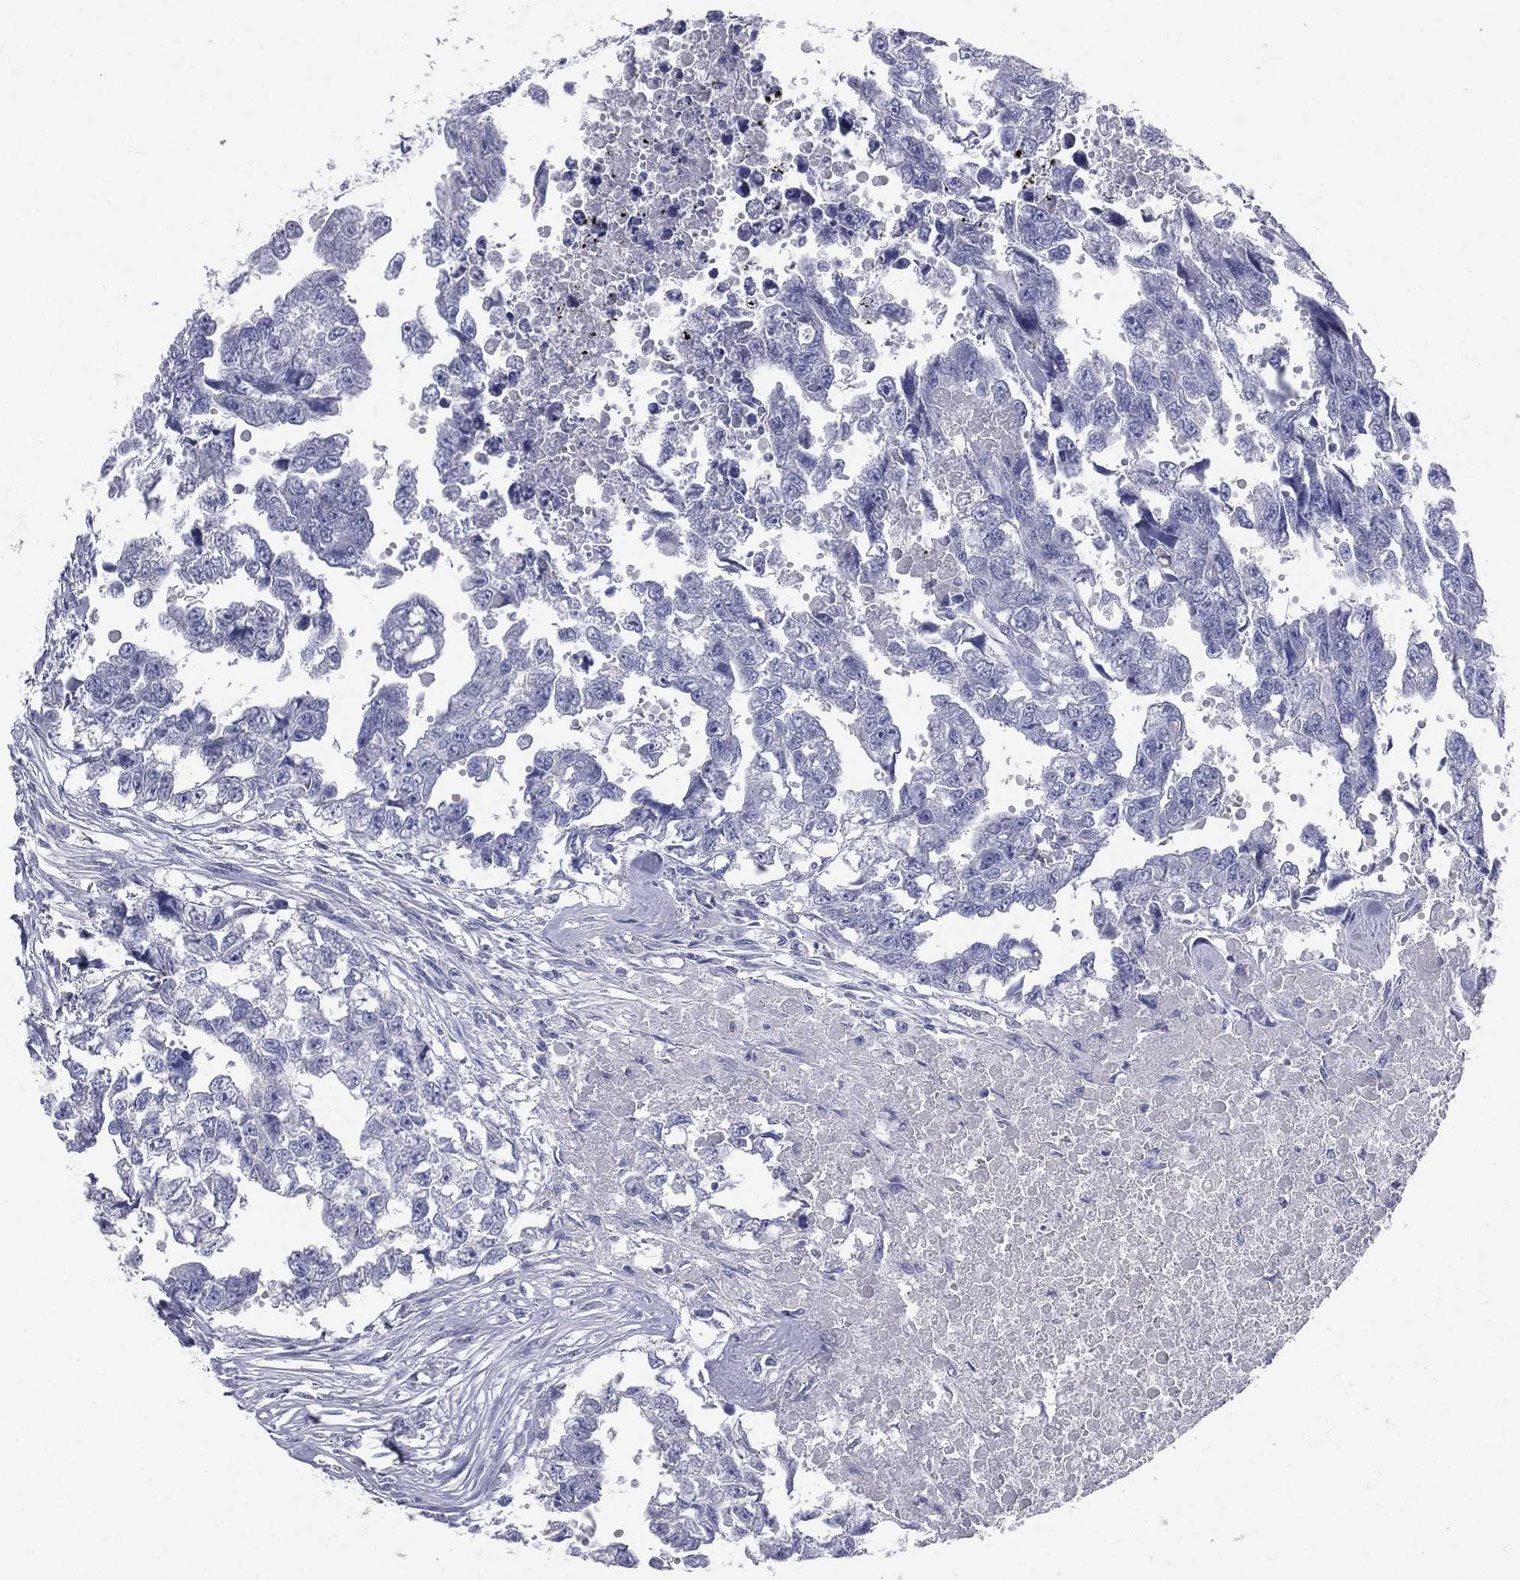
{"staining": {"intensity": "negative", "quantity": "none", "location": "none"}, "tissue": "testis cancer", "cell_type": "Tumor cells", "image_type": "cancer", "snomed": [{"axis": "morphology", "description": "Carcinoma, Embryonal, NOS"}, {"axis": "morphology", "description": "Teratoma, malignant, NOS"}, {"axis": "topography", "description": "Testis"}], "caption": "This is an IHC histopathology image of testis cancer (malignant teratoma). There is no expression in tumor cells.", "gene": "CD3D", "patient": {"sex": "male", "age": 44}}